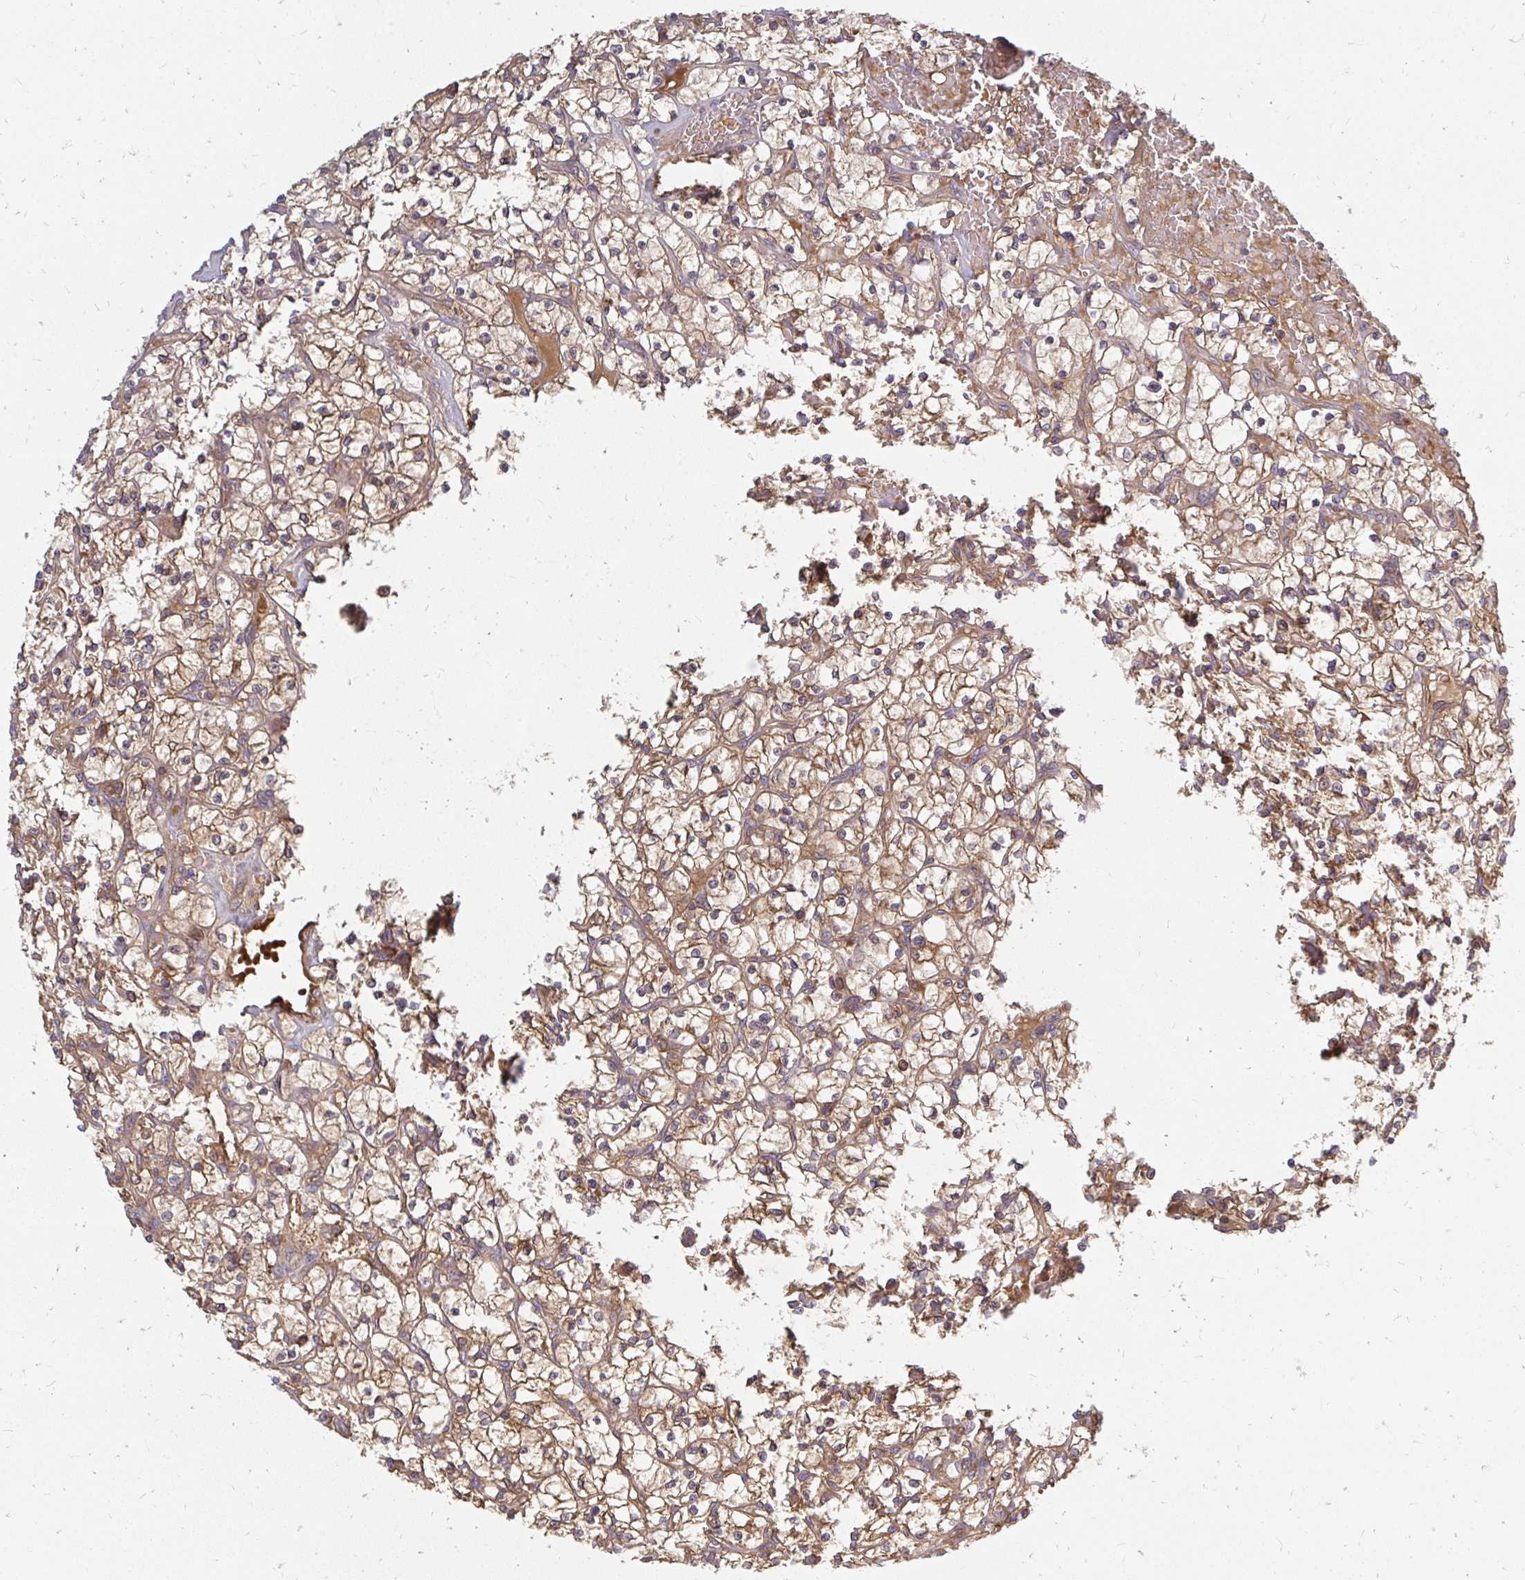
{"staining": {"intensity": "moderate", "quantity": ">75%", "location": "cytoplasmic/membranous"}, "tissue": "renal cancer", "cell_type": "Tumor cells", "image_type": "cancer", "snomed": [{"axis": "morphology", "description": "Adenocarcinoma, NOS"}, {"axis": "topography", "description": "Kidney"}], "caption": "Immunohistochemistry (IHC) histopathology image of adenocarcinoma (renal) stained for a protein (brown), which displays medium levels of moderate cytoplasmic/membranous staining in approximately >75% of tumor cells.", "gene": "ZNF285", "patient": {"sex": "female", "age": 64}}